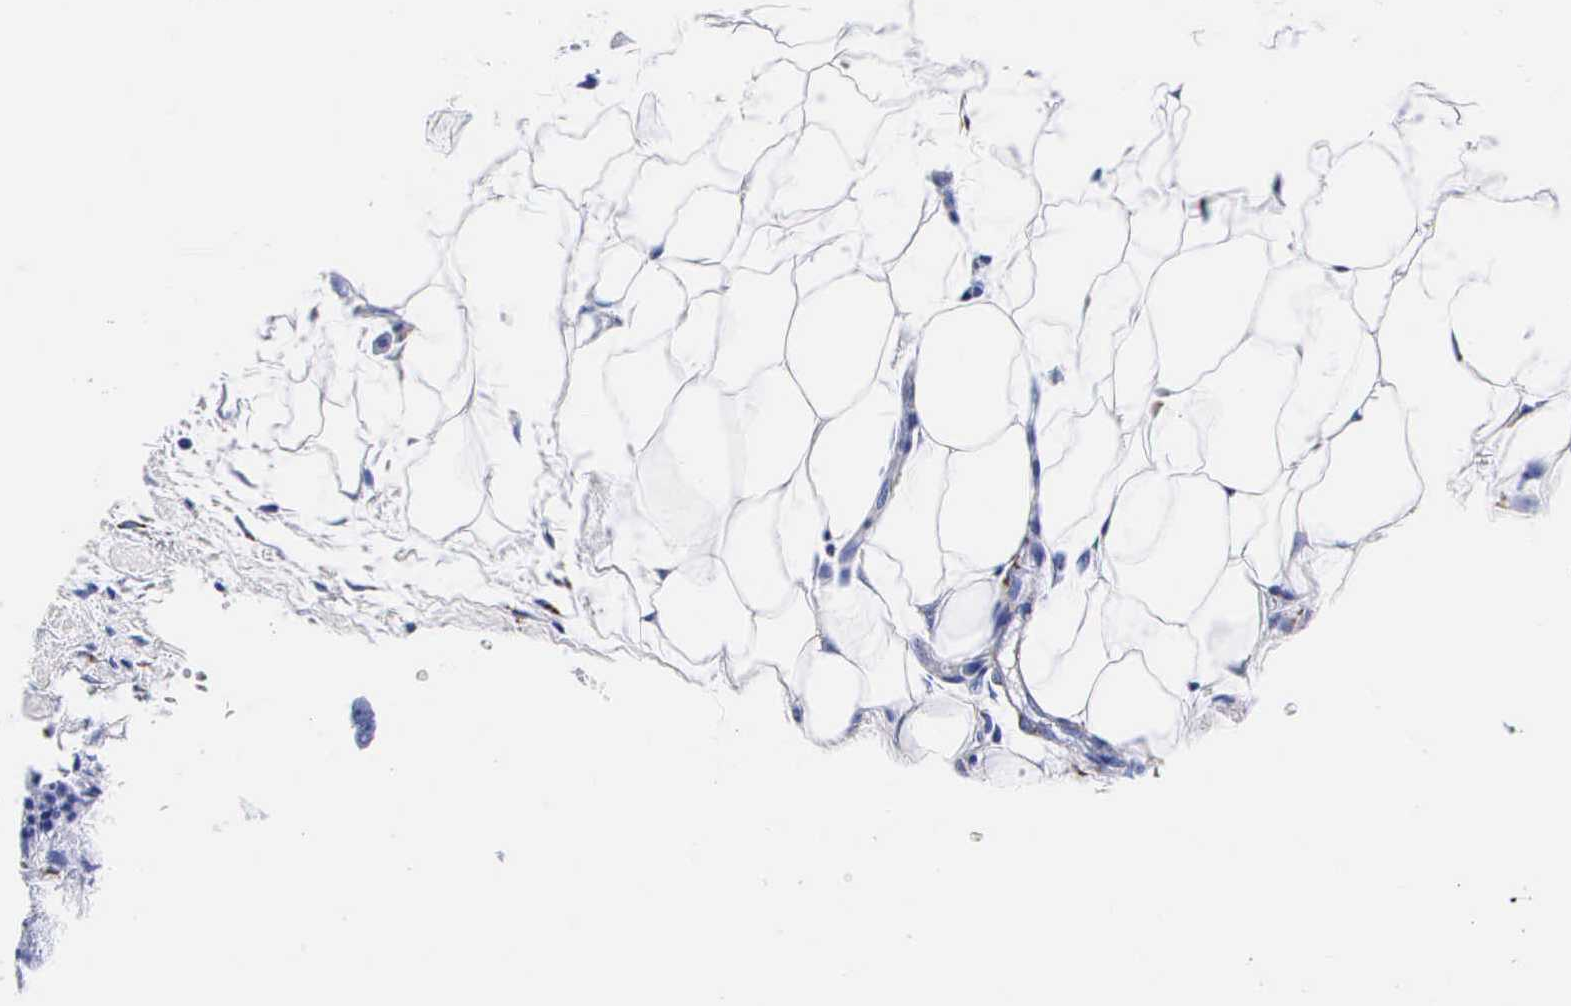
{"staining": {"intensity": "moderate", "quantity": "<25%", "location": "cytoplasmic/membranous"}, "tissue": "breast cancer", "cell_type": "Tumor cells", "image_type": "cancer", "snomed": [{"axis": "morphology", "description": "Duct carcinoma"}, {"axis": "topography", "description": "Breast"}], "caption": "Human breast infiltrating ductal carcinoma stained with a protein marker demonstrates moderate staining in tumor cells.", "gene": "ENO2", "patient": {"sex": "female", "age": 91}}